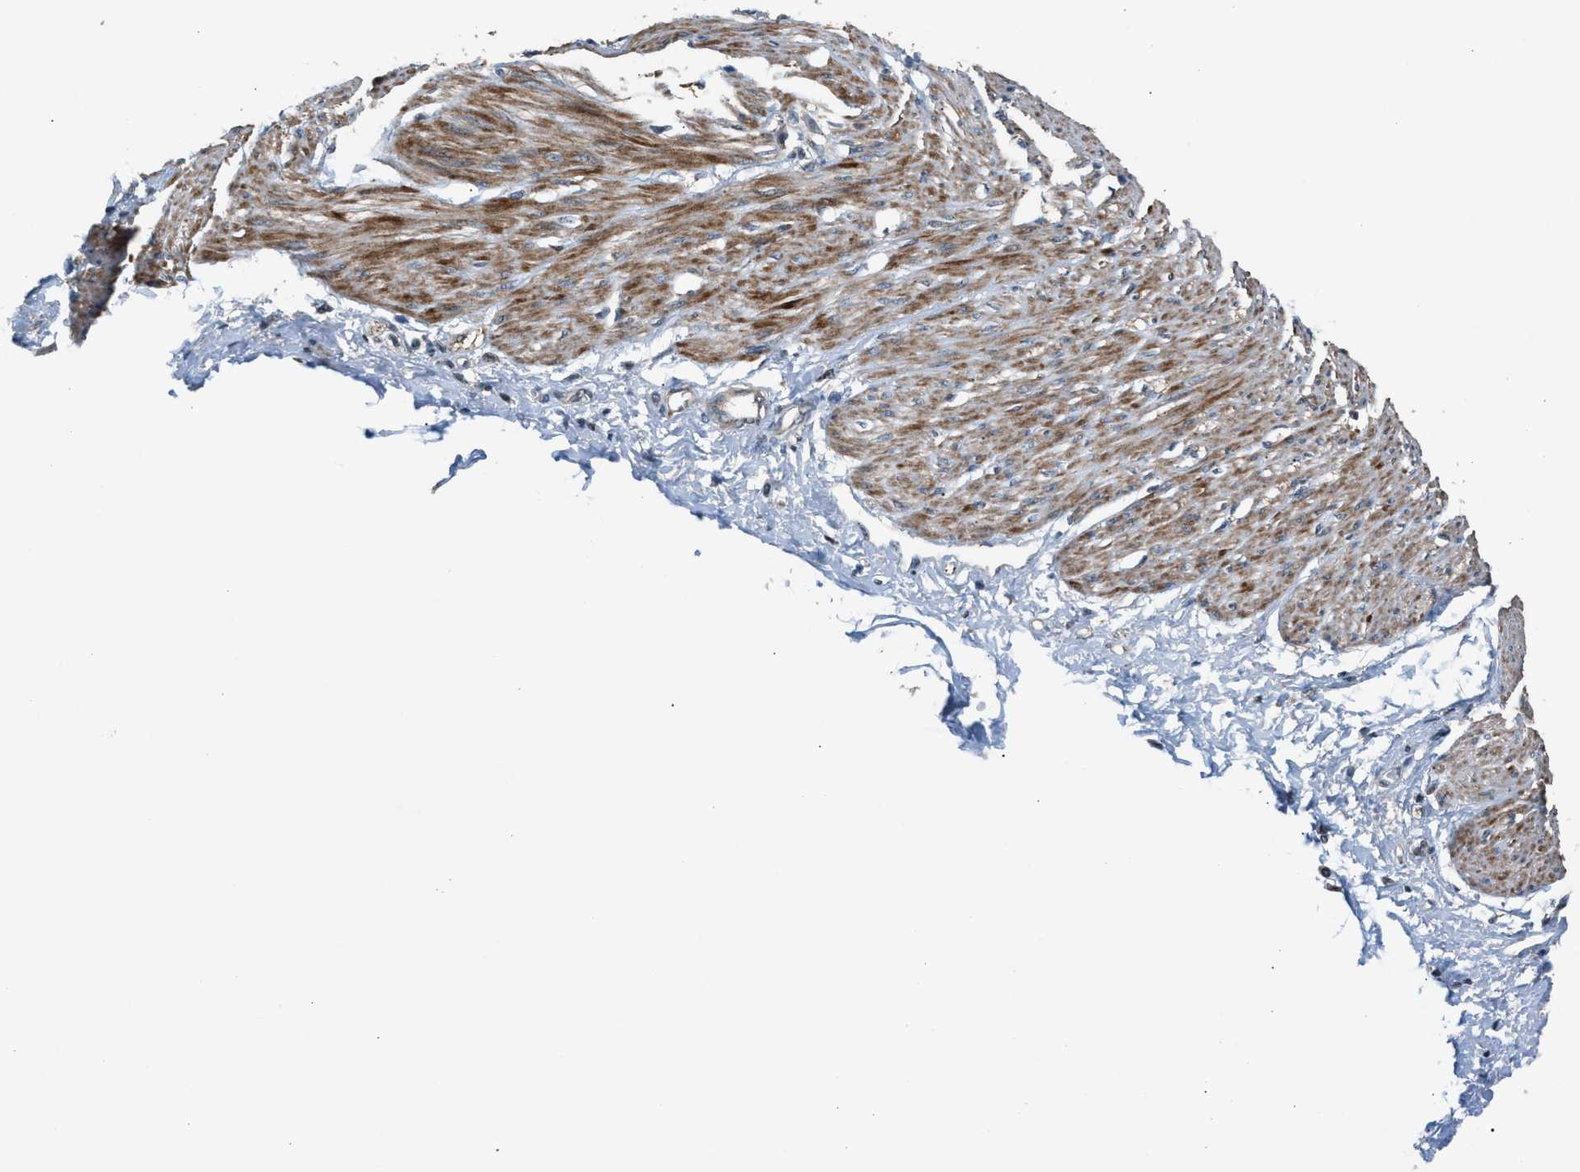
{"staining": {"intensity": "weak", "quantity": "<25%", "location": "cytoplasmic/membranous"}, "tissue": "adipose tissue", "cell_type": "Adipocytes", "image_type": "normal", "snomed": [{"axis": "morphology", "description": "Normal tissue, NOS"}, {"axis": "morphology", "description": "Adenocarcinoma, NOS"}, {"axis": "topography", "description": "Colon"}, {"axis": "topography", "description": "Peripheral nerve tissue"}], "caption": "Immunohistochemistry (IHC) histopathology image of benign adipose tissue: adipose tissue stained with DAB reveals no significant protein expression in adipocytes. (Stains: DAB immunohistochemistry (IHC) with hematoxylin counter stain, Microscopy: brightfield microscopy at high magnification).", "gene": "CRTC1", "patient": {"sex": "male", "age": 14}}